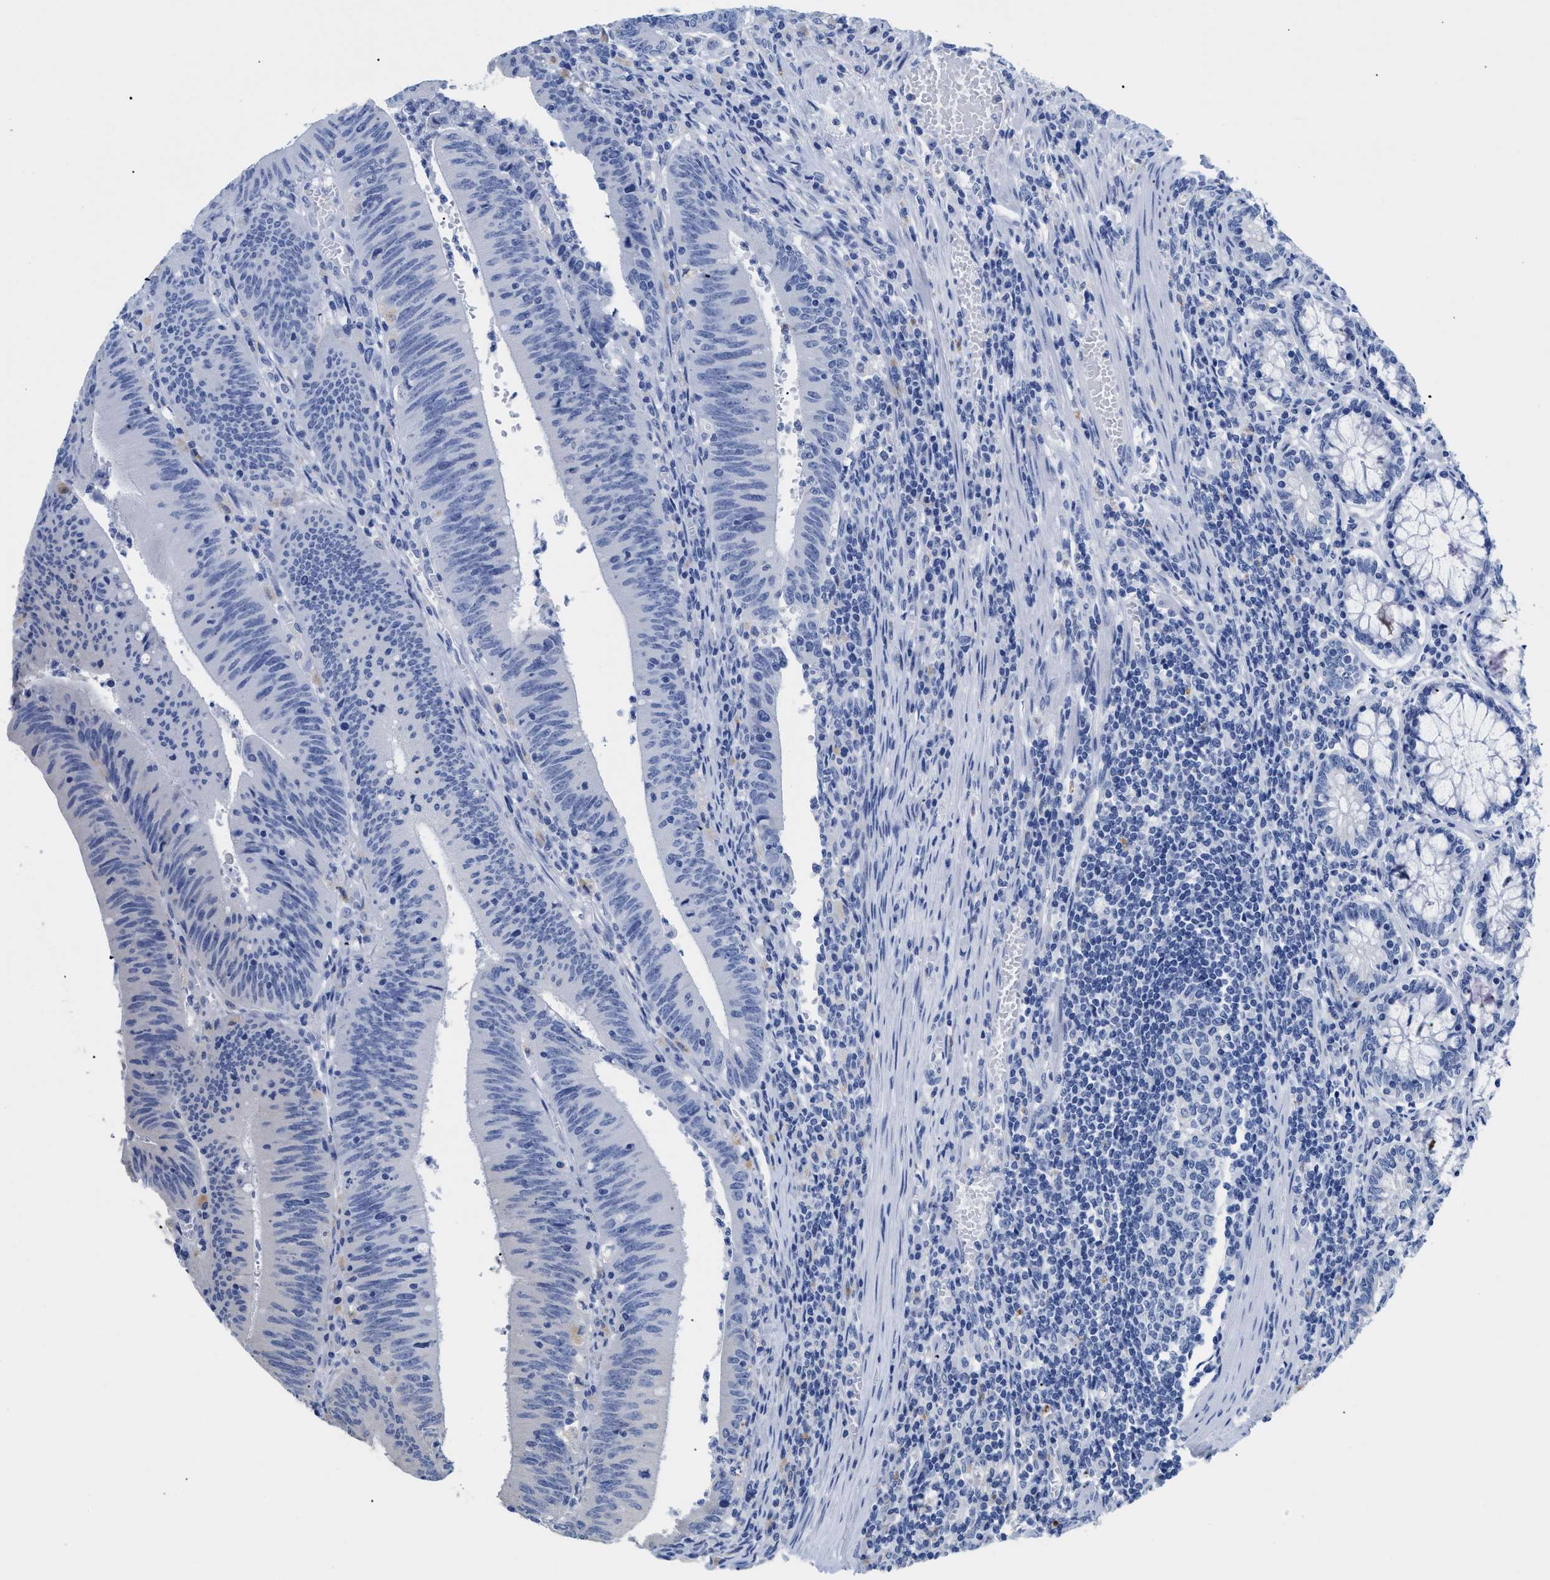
{"staining": {"intensity": "negative", "quantity": "none", "location": "none"}, "tissue": "colorectal cancer", "cell_type": "Tumor cells", "image_type": "cancer", "snomed": [{"axis": "morphology", "description": "Normal tissue, NOS"}, {"axis": "morphology", "description": "Adenocarcinoma, NOS"}, {"axis": "topography", "description": "Rectum"}], "caption": "DAB immunohistochemical staining of adenocarcinoma (colorectal) shows no significant expression in tumor cells.", "gene": "APOBEC2", "patient": {"sex": "female", "age": 66}}